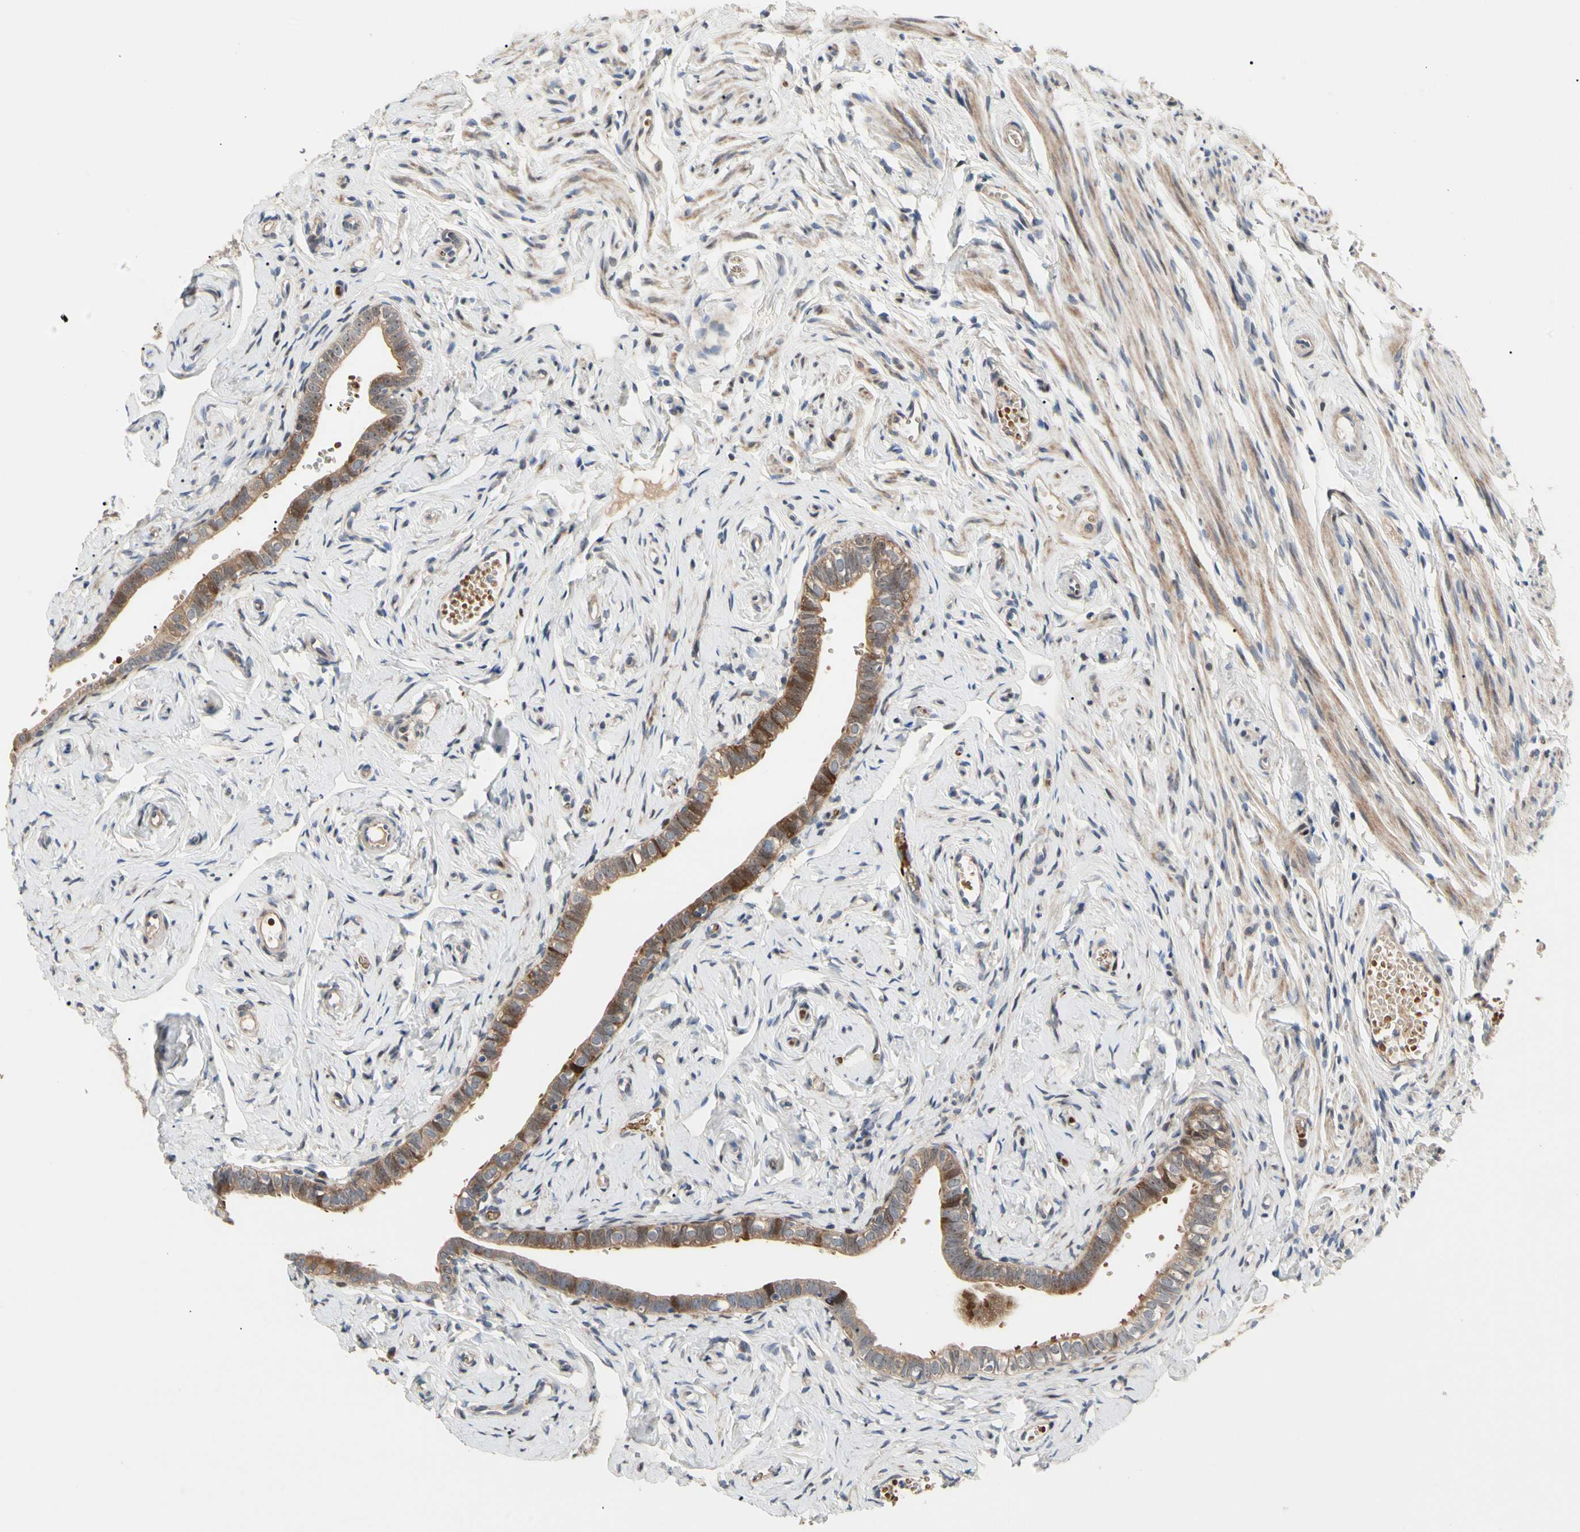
{"staining": {"intensity": "moderate", "quantity": ">75%", "location": "cytoplasmic/membranous"}, "tissue": "fallopian tube", "cell_type": "Glandular cells", "image_type": "normal", "snomed": [{"axis": "morphology", "description": "Normal tissue, NOS"}, {"axis": "topography", "description": "Fallopian tube"}], "caption": "Immunohistochemical staining of normal human fallopian tube shows >75% levels of moderate cytoplasmic/membranous protein staining in approximately >75% of glandular cells.", "gene": "HMGCR", "patient": {"sex": "female", "age": 71}}